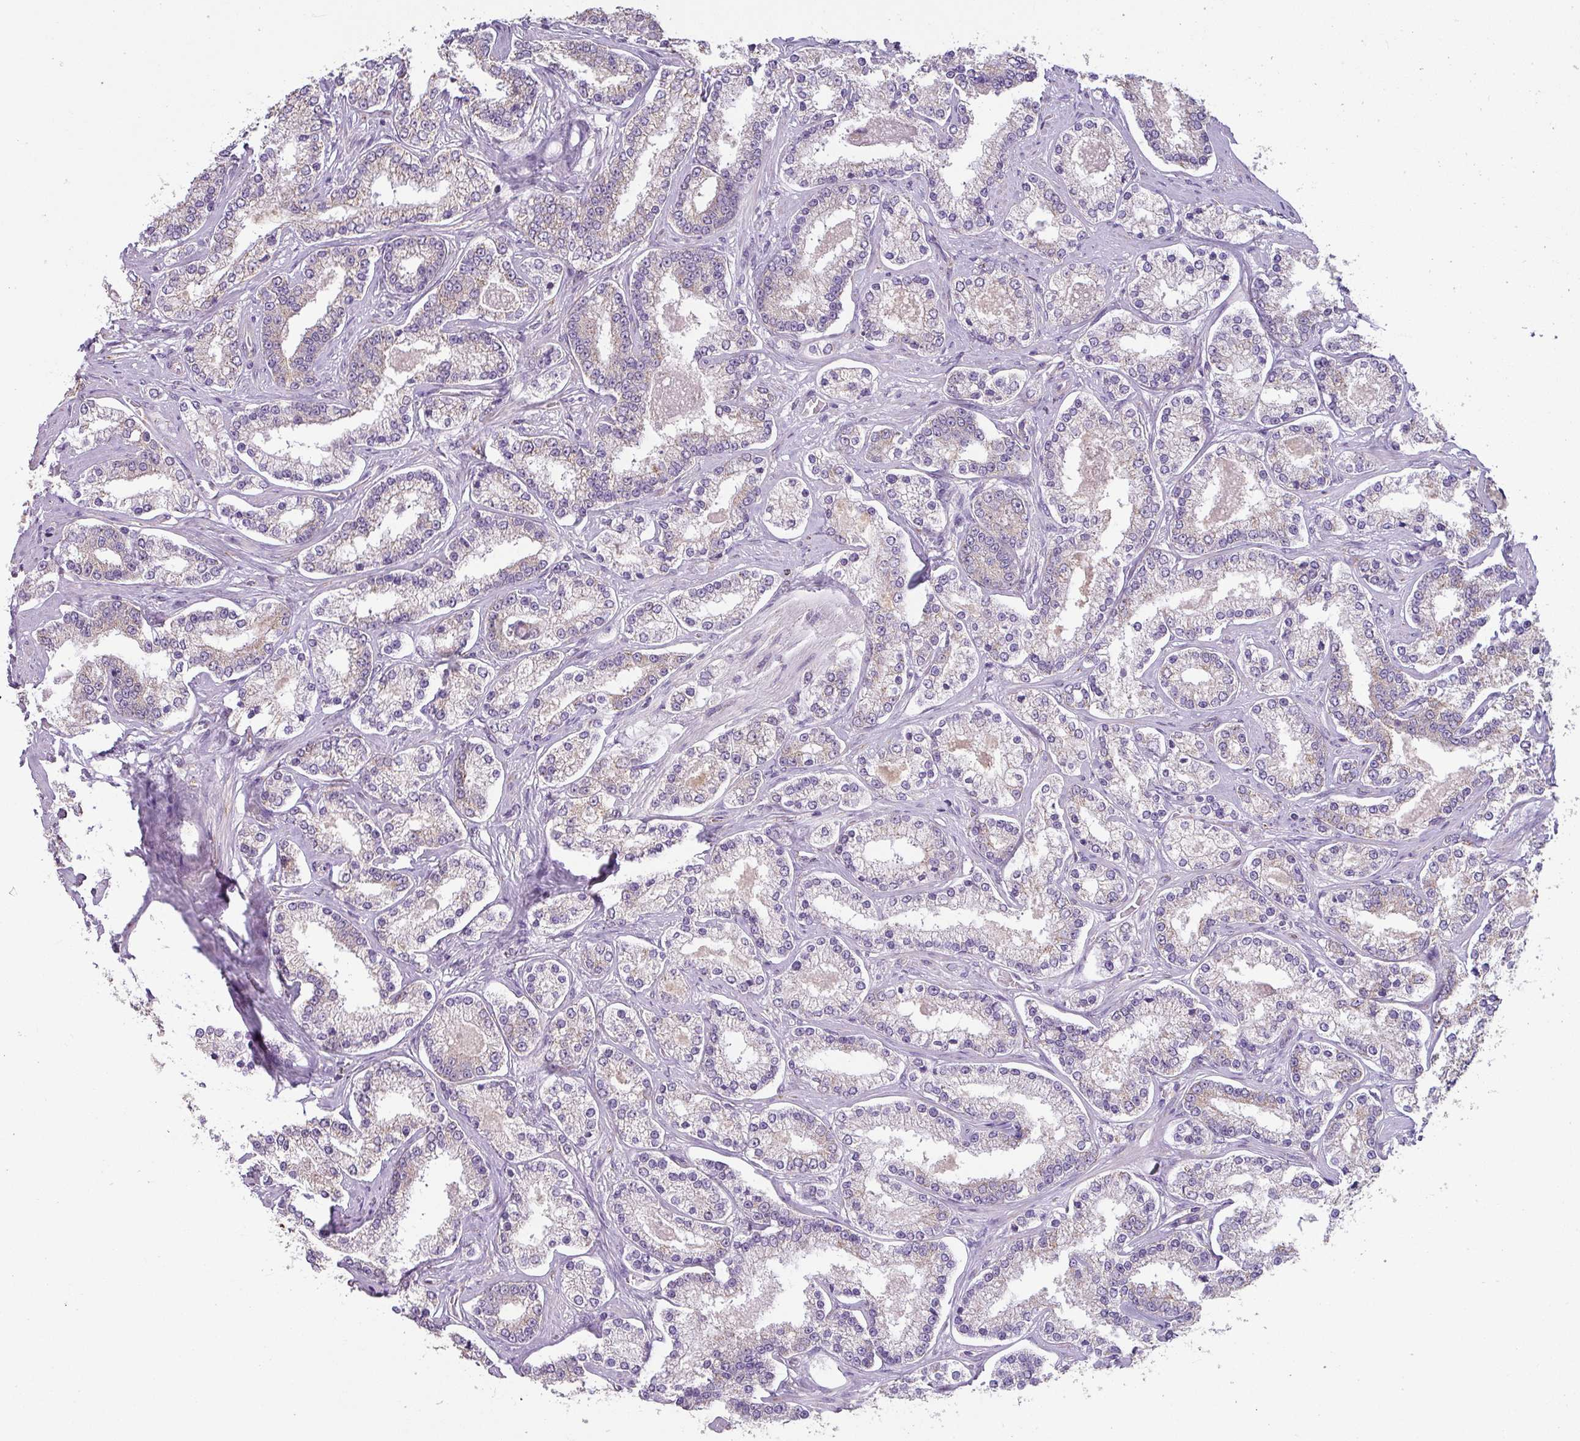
{"staining": {"intensity": "negative", "quantity": "none", "location": "none"}, "tissue": "prostate cancer", "cell_type": "Tumor cells", "image_type": "cancer", "snomed": [{"axis": "morphology", "description": "Normal tissue, NOS"}, {"axis": "morphology", "description": "Adenocarcinoma, High grade"}, {"axis": "topography", "description": "Prostate"}], "caption": "Tumor cells show no significant protein expression in high-grade adenocarcinoma (prostate). The staining is performed using DAB (3,3'-diaminobenzidine) brown chromogen with nuclei counter-stained in using hematoxylin.", "gene": "PALS2", "patient": {"sex": "male", "age": 83}}